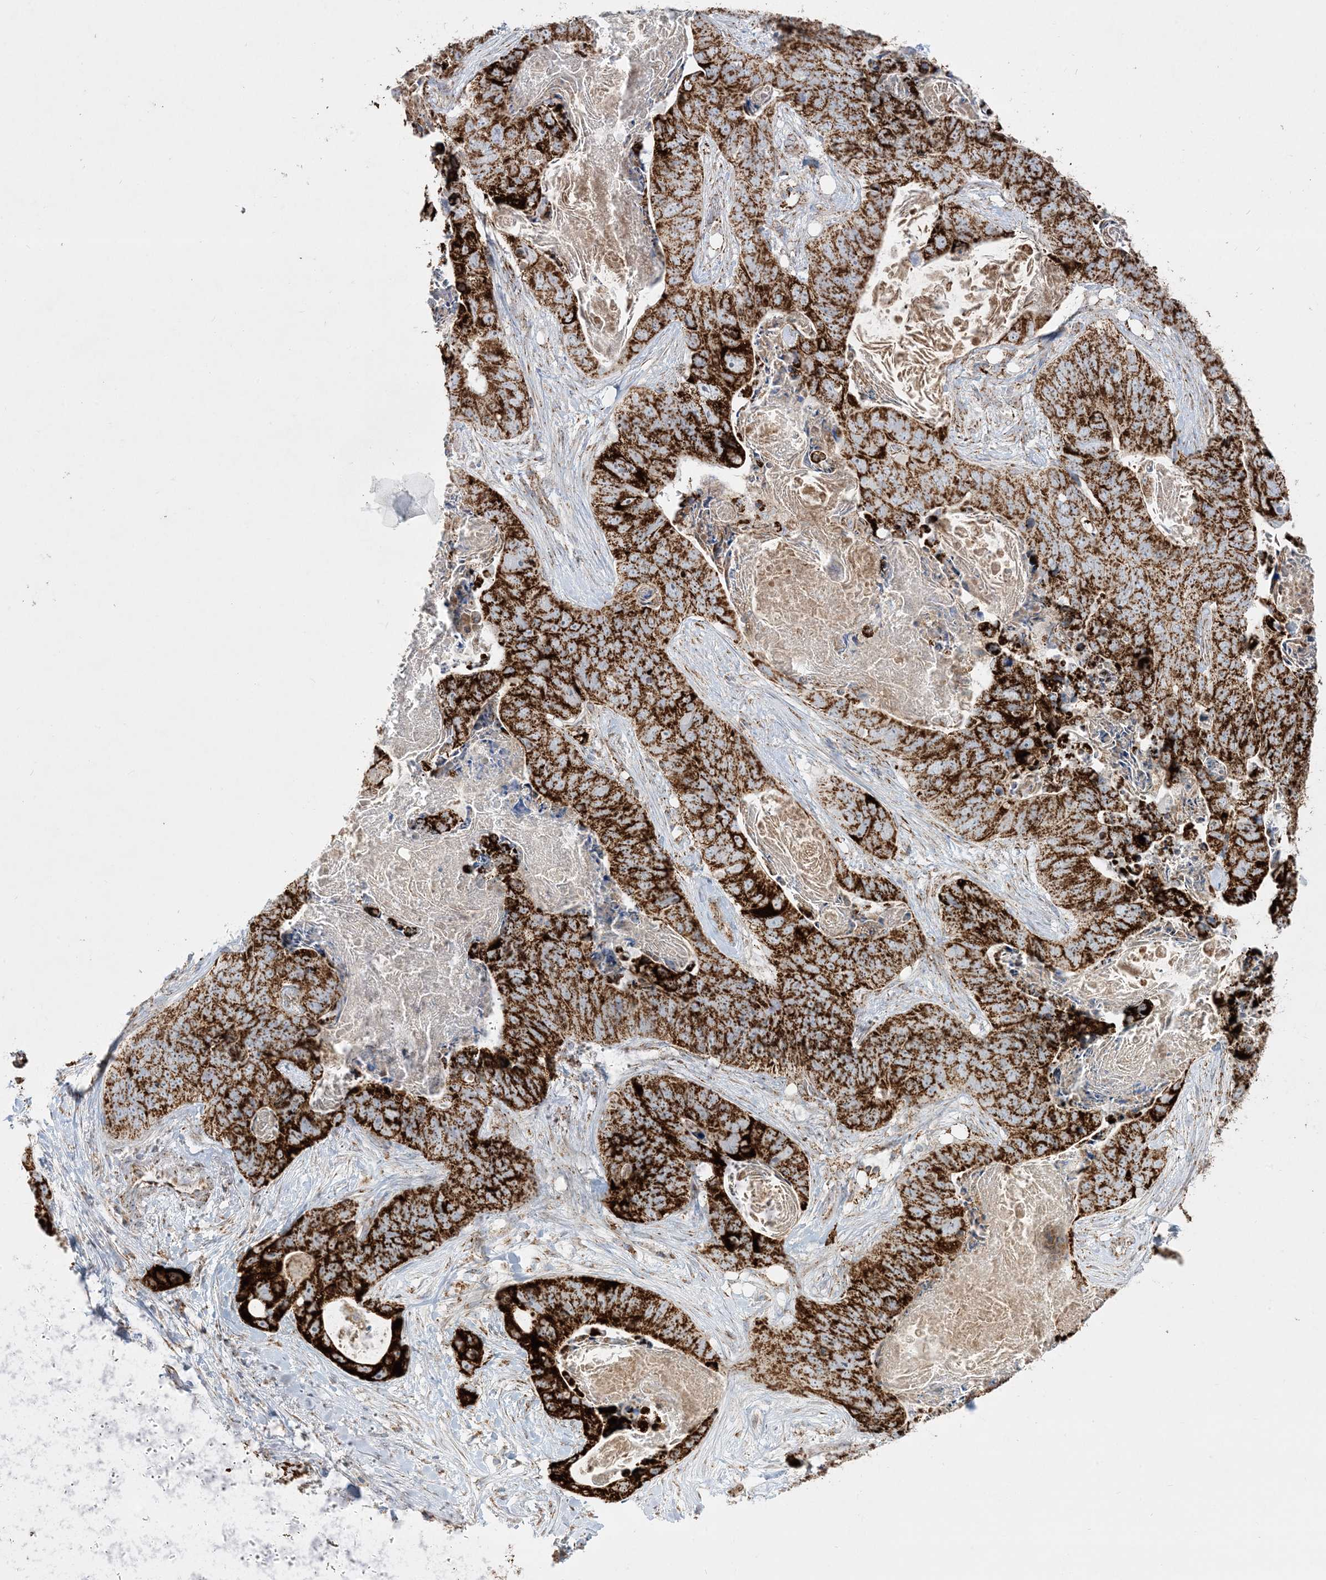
{"staining": {"intensity": "strong", "quantity": ">75%", "location": "cytoplasmic/membranous"}, "tissue": "stomach cancer", "cell_type": "Tumor cells", "image_type": "cancer", "snomed": [{"axis": "morphology", "description": "Adenocarcinoma, NOS"}, {"axis": "topography", "description": "Stomach"}], "caption": "The immunohistochemical stain shows strong cytoplasmic/membranous positivity in tumor cells of adenocarcinoma (stomach) tissue. (Brightfield microscopy of DAB IHC at high magnification).", "gene": "NDUFAF3", "patient": {"sex": "female", "age": 89}}